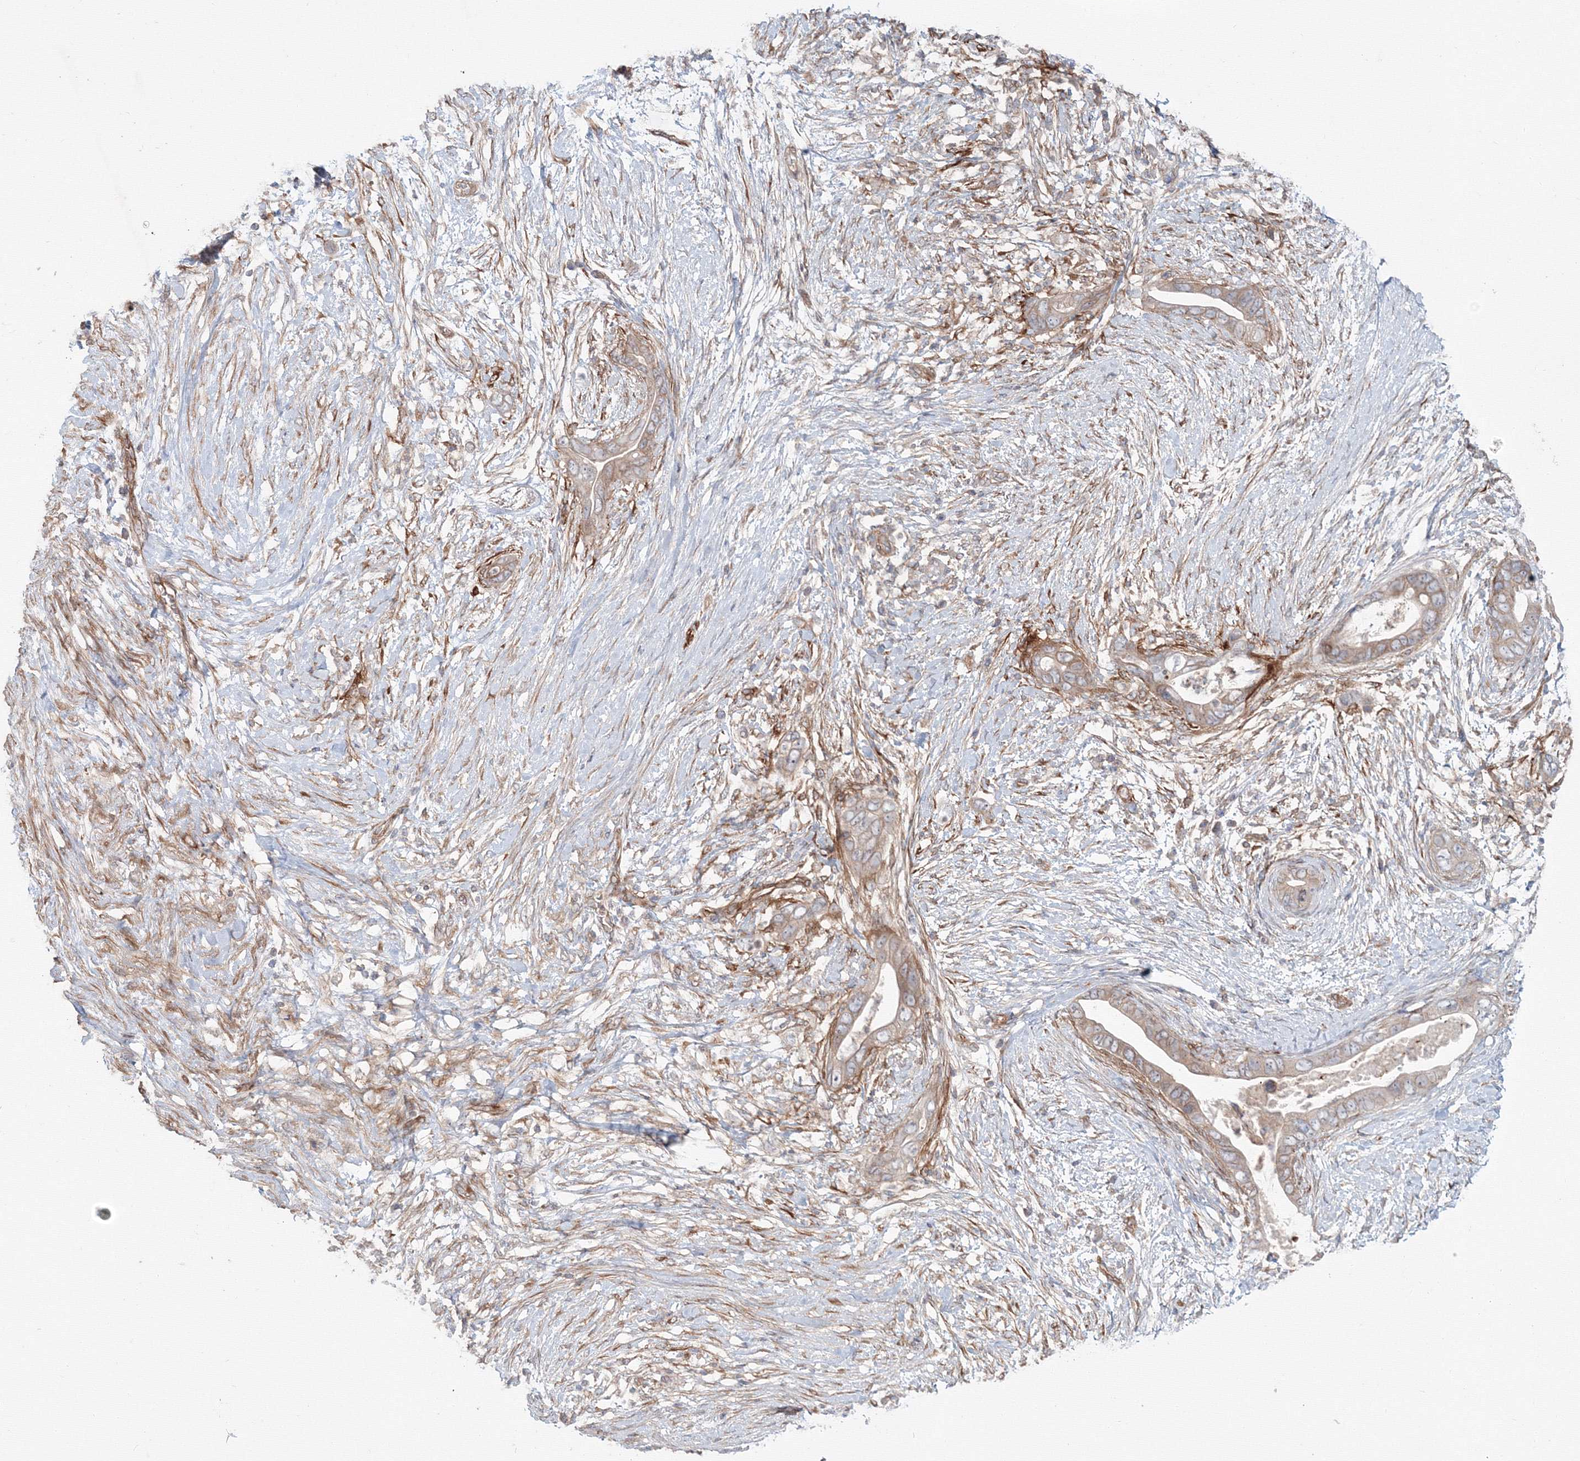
{"staining": {"intensity": "weak", "quantity": "25%-75%", "location": "cytoplasmic/membranous"}, "tissue": "pancreatic cancer", "cell_type": "Tumor cells", "image_type": "cancer", "snomed": [{"axis": "morphology", "description": "Adenocarcinoma, NOS"}, {"axis": "topography", "description": "Pancreas"}], "caption": "Tumor cells display weak cytoplasmic/membranous staining in about 25%-75% of cells in pancreatic cancer.", "gene": "SH3PXD2A", "patient": {"sex": "male", "age": 75}}